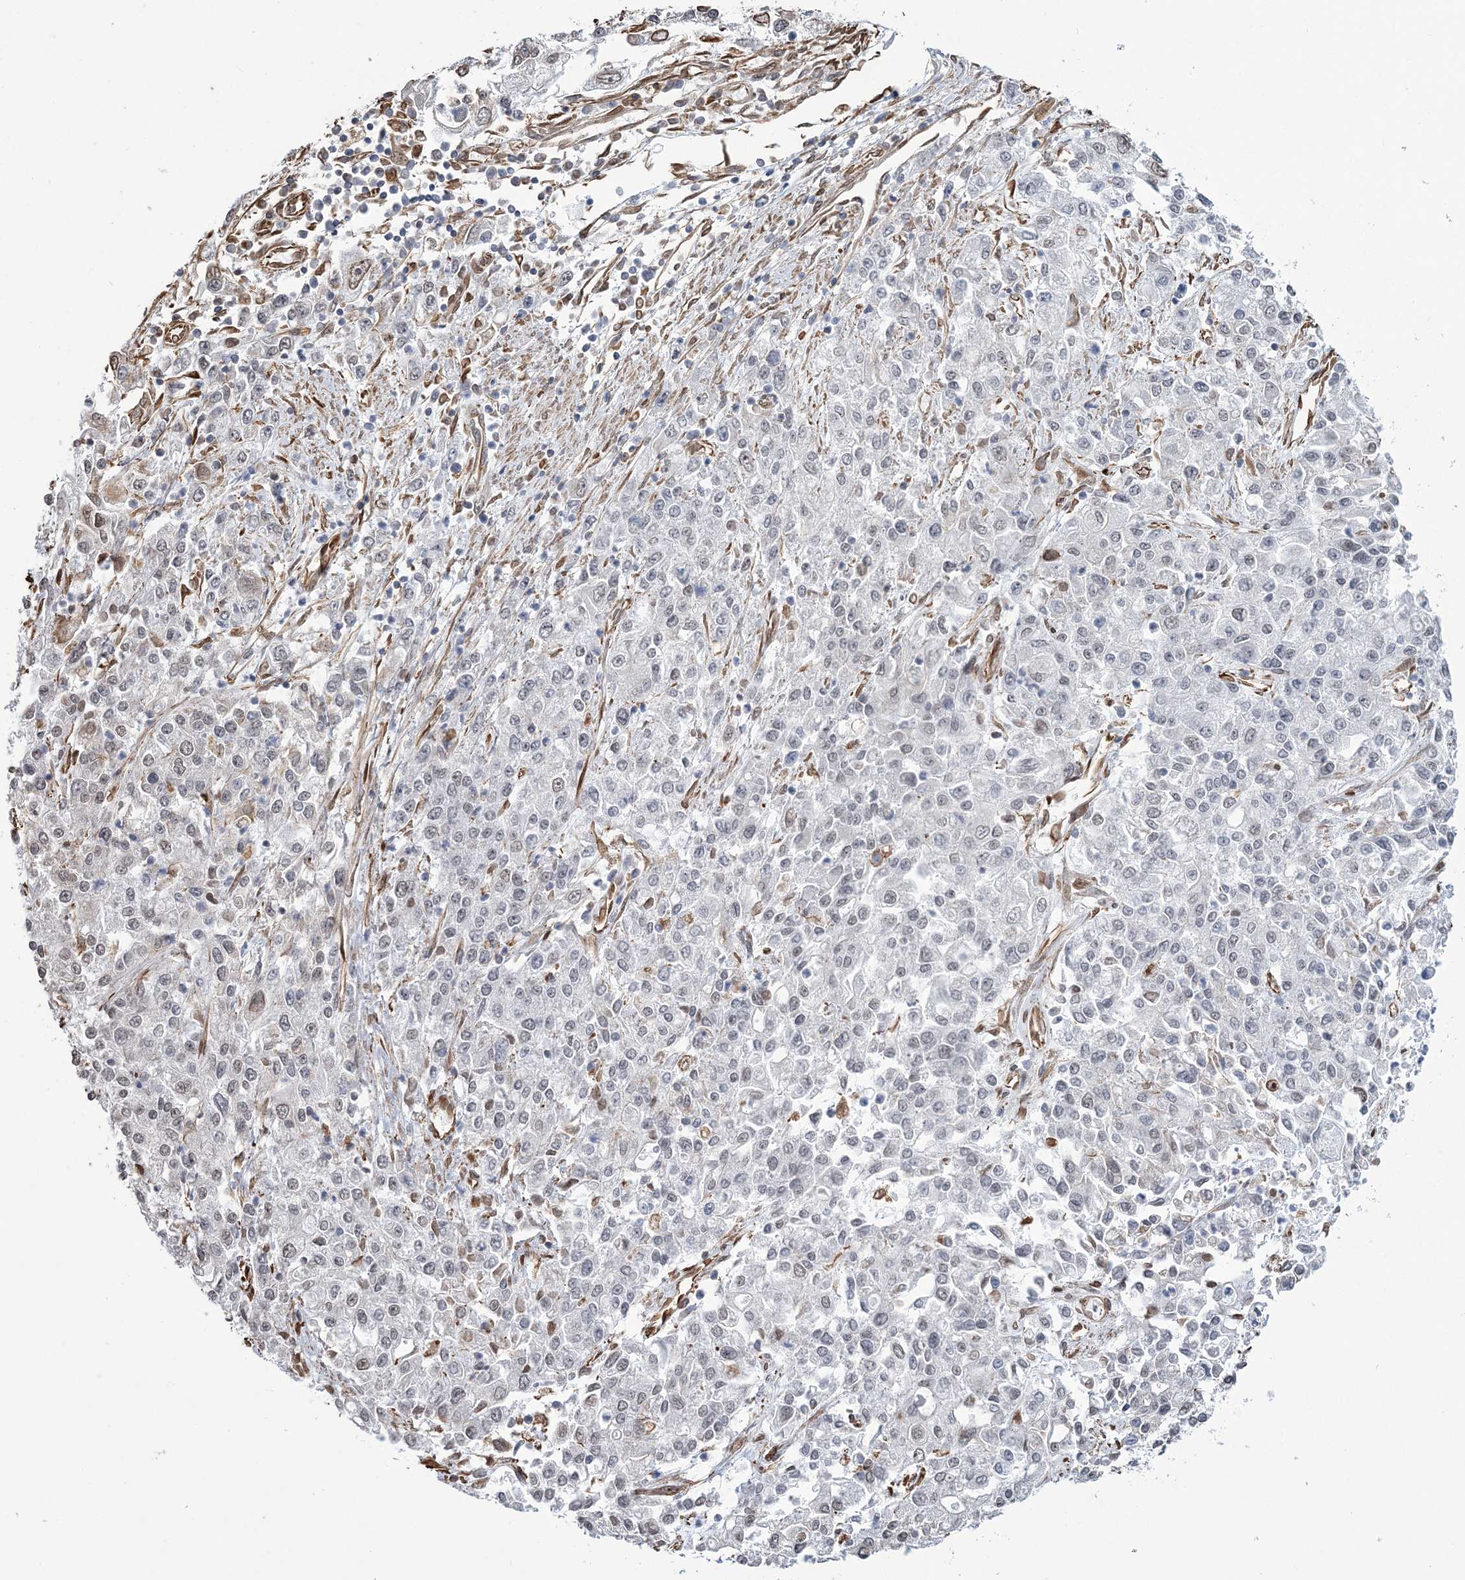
{"staining": {"intensity": "weak", "quantity": "<25%", "location": "nuclear"}, "tissue": "endometrial cancer", "cell_type": "Tumor cells", "image_type": "cancer", "snomed": [{"axis": "morphology", "description": "Adenocarcinoma, NOS"}, {"axis": "topography", "description": "Endometrium"}], "caption": "Immunohistochemical staining of endometrial cancer demonstrates no significant staining in tumor cells. (Brightfield microscopy of DAB IHC at high magnification).", "gene": "ATP11B", "patient": {"sex": "female", "age": 49}}